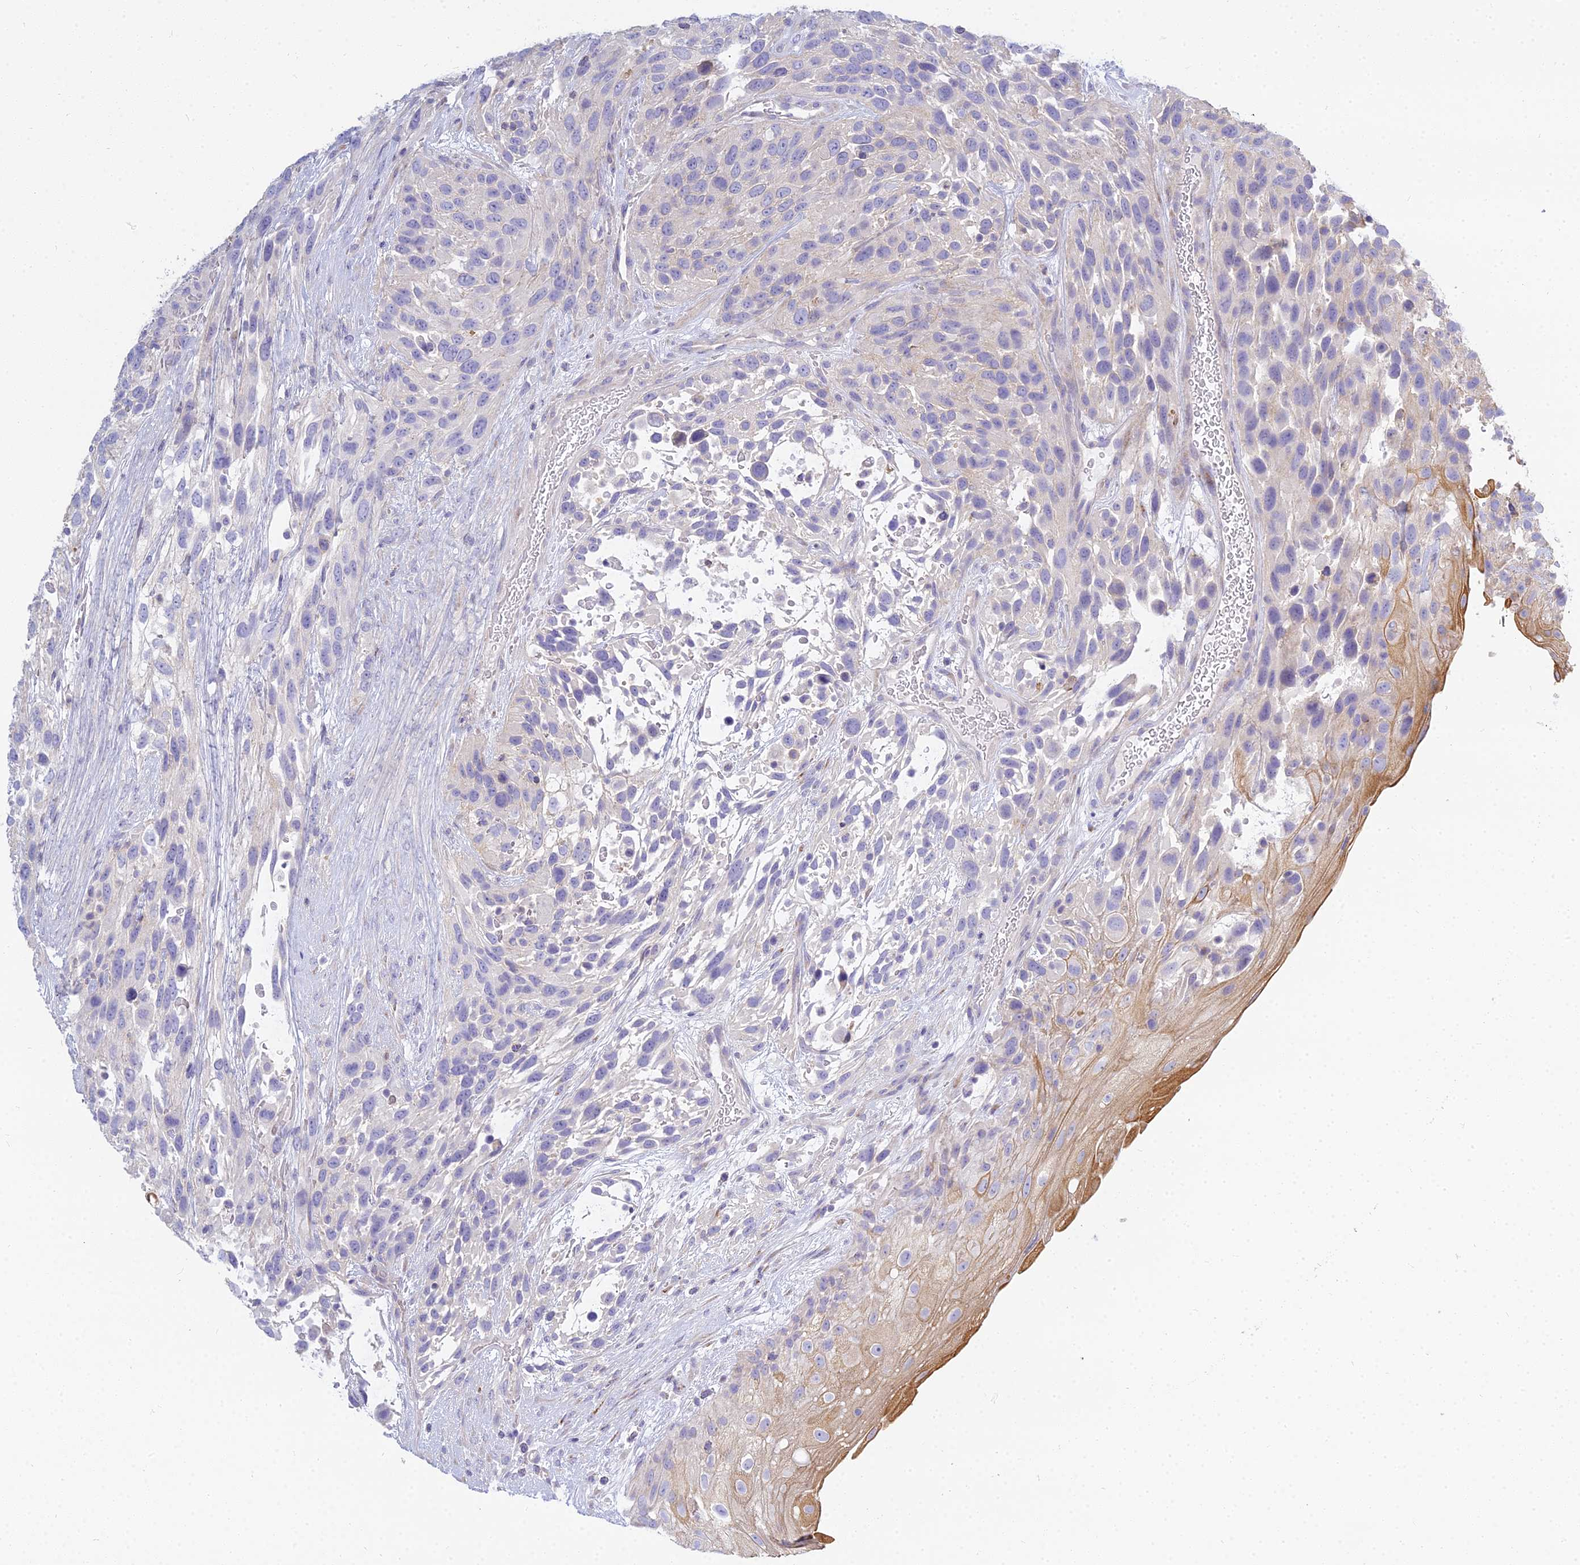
{"staining": {"intensity": "negative", "quantity": "none", "location": "none"}, "tissue": "urothelial cancer", "cell_type": "Tumor cells", "image_type": "cancer", "snomed": [{"axis": "morphology", "description": "Urothelial carcinoma, High grade"}, {"axis": "topography", "description": "Urinary bladder"}], "caption": "High magnification brightfield microscopy of urothelial cancer stained with DAB (3,3'-diaminobenzidine) (brown) and counterstained with hematoxylin (blue): tumor cells show no significant staining.", "gene": "SMIM24", "patient": {"sex": "female", "age": 70}}